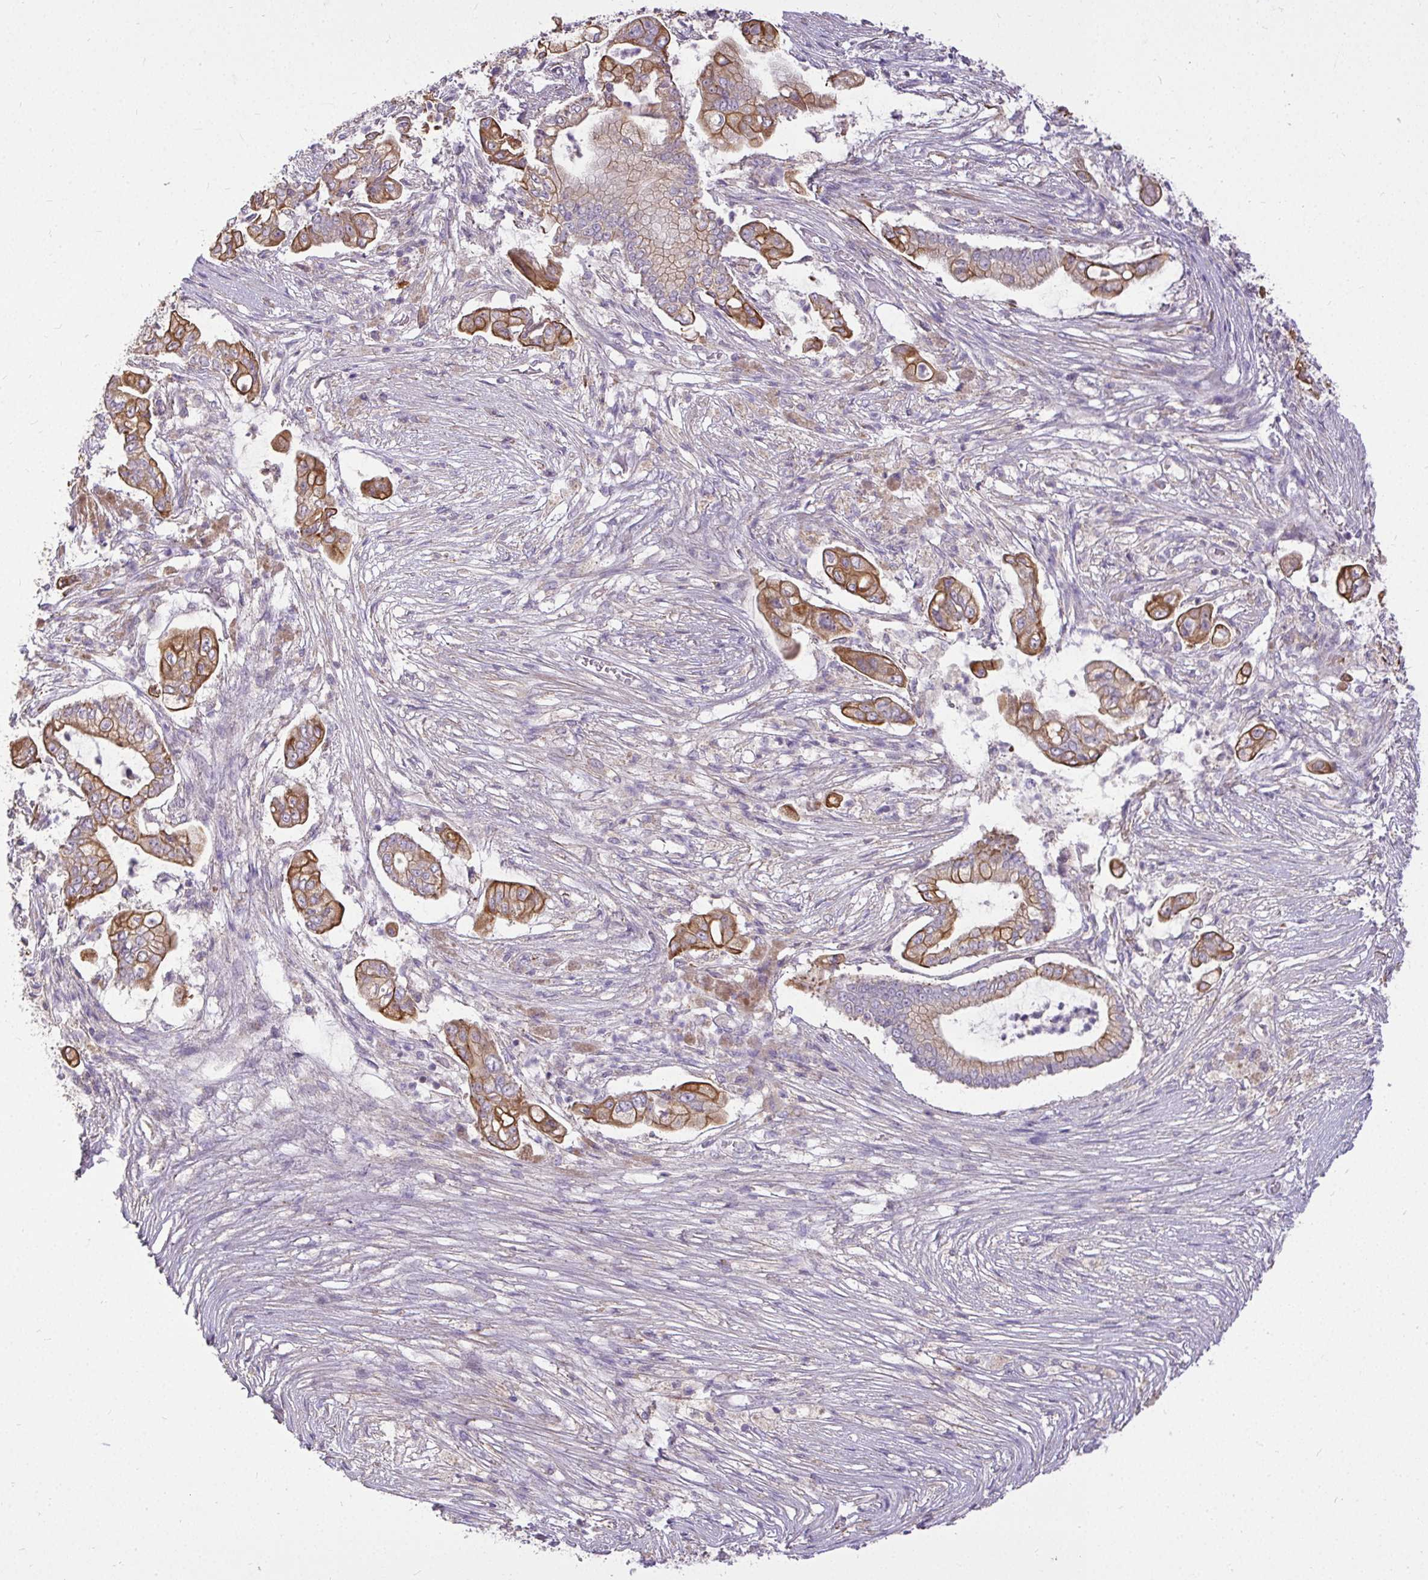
{"staining": {"intensity": "strong", "quantity": ">75%", "location": "cytoplasmic/membranous"}, "tissue": "pancreatic cancer", "cell_type": "Tumor cells", "image_type": "cancer", "snomed": [{"axis": "morphology", "description": "Adenocarcinoma, NOS"}, {"axis": "topography", "description": "Pancreas"}], "caption": "This micrograph displays immunohistochemistry (IHC) staining of human pancreatic cancer (adenocarcinoma), with high strong cytoplasmic/membranous positivity in approximately >75% of tumor cells.", "gene": "STRIP1", "patient": {"sex": "female", "age": 69}}